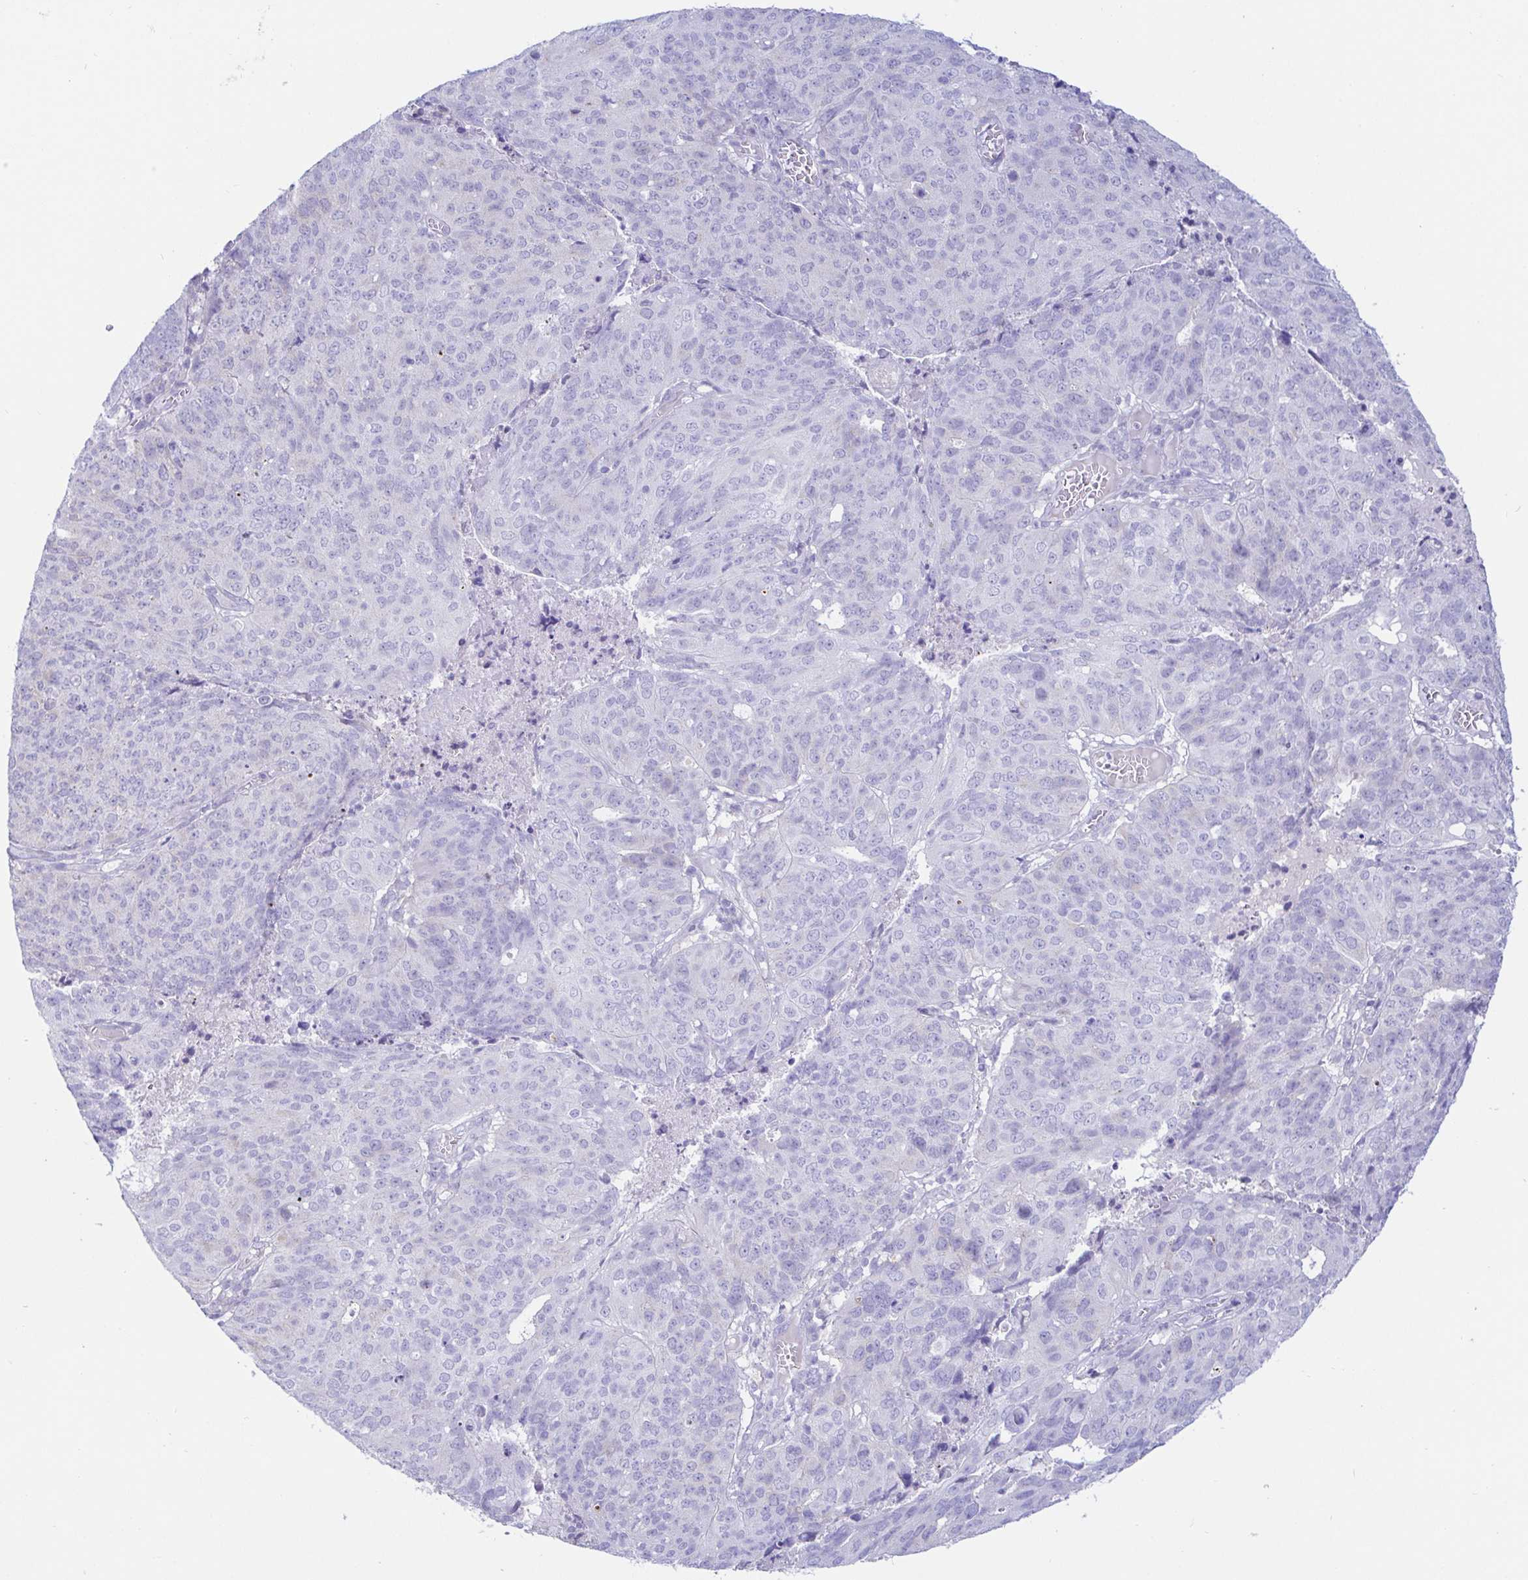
{"staining": {"intensity": "negative", "quantity": "none", "location": "none"}, "tissue": "endometrial cancer", "cell_type": "Tumor cells", "image_type": "cancer", "snomed": [{"axis": "morphology", "description": "Adenocarcinoma, NOS"}, {"axis": "topography", "description": "Endometrium"}], "caption": "A photomicrograph of human adenocarcinoma (endometrial) is negative for staining in tumor cells.", "gene": "PINLYP", "patient": {"sex": "female", "age": 82}}